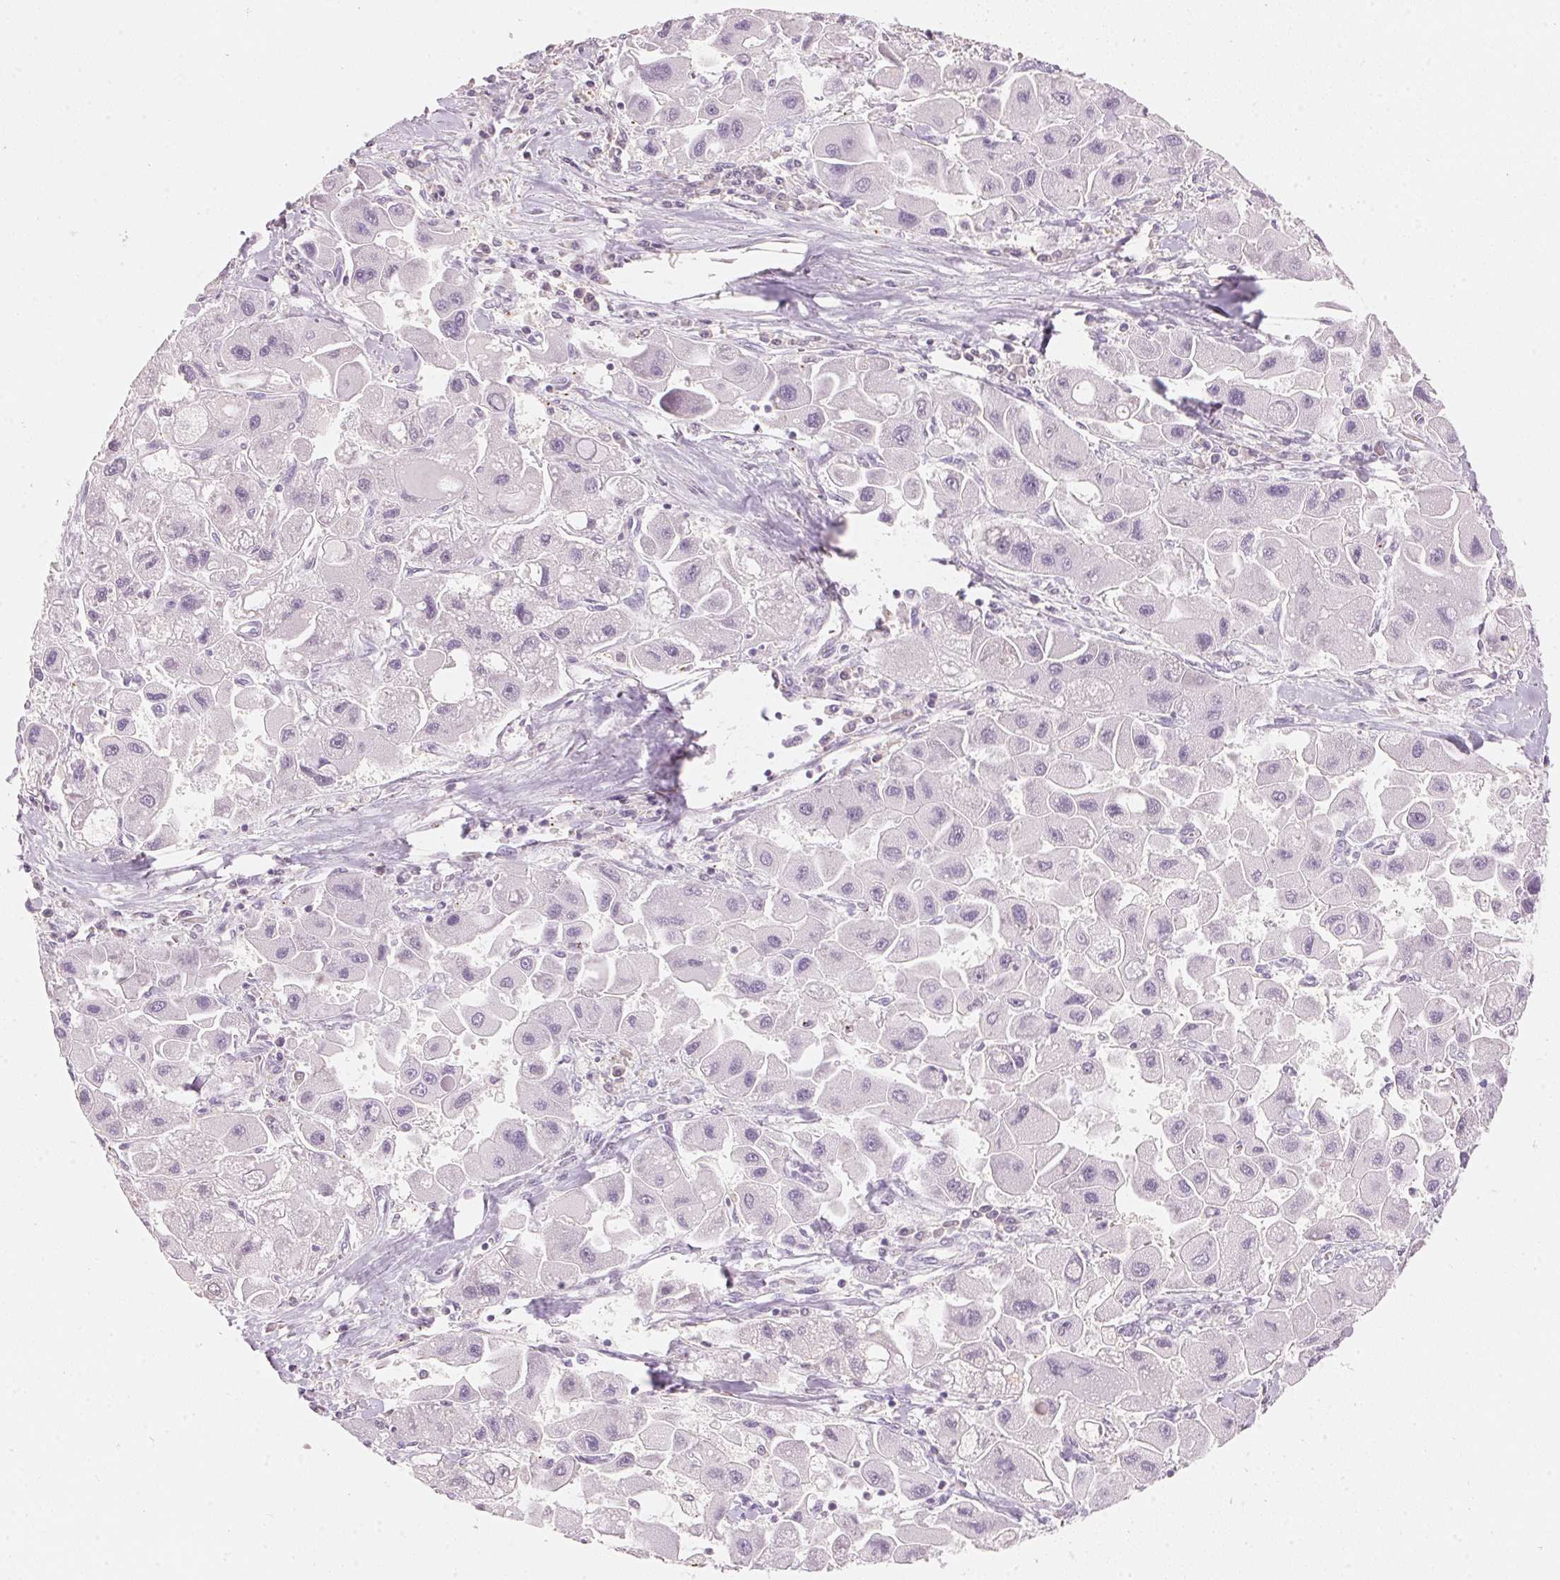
{"staining": {"intensity": "negative", "quantity": "none", "location": "none"}, "tissue": "liver cancer", "cell_type": "Tumor cells", "image_type": "cancer", "snomed": [{"axis": "morphology", "description": "Carcinoma, Hepatocellular, NOS"}, {"axis": "topography", "description": "Liver"}], "caption": "The immunohistochemistry (IHC) image has no significant positivity in tumor cells of liver hepatocellular carcinoma tissue.", "gene": "HOXB13", "patient": {"sex": "male", "age": 24}}